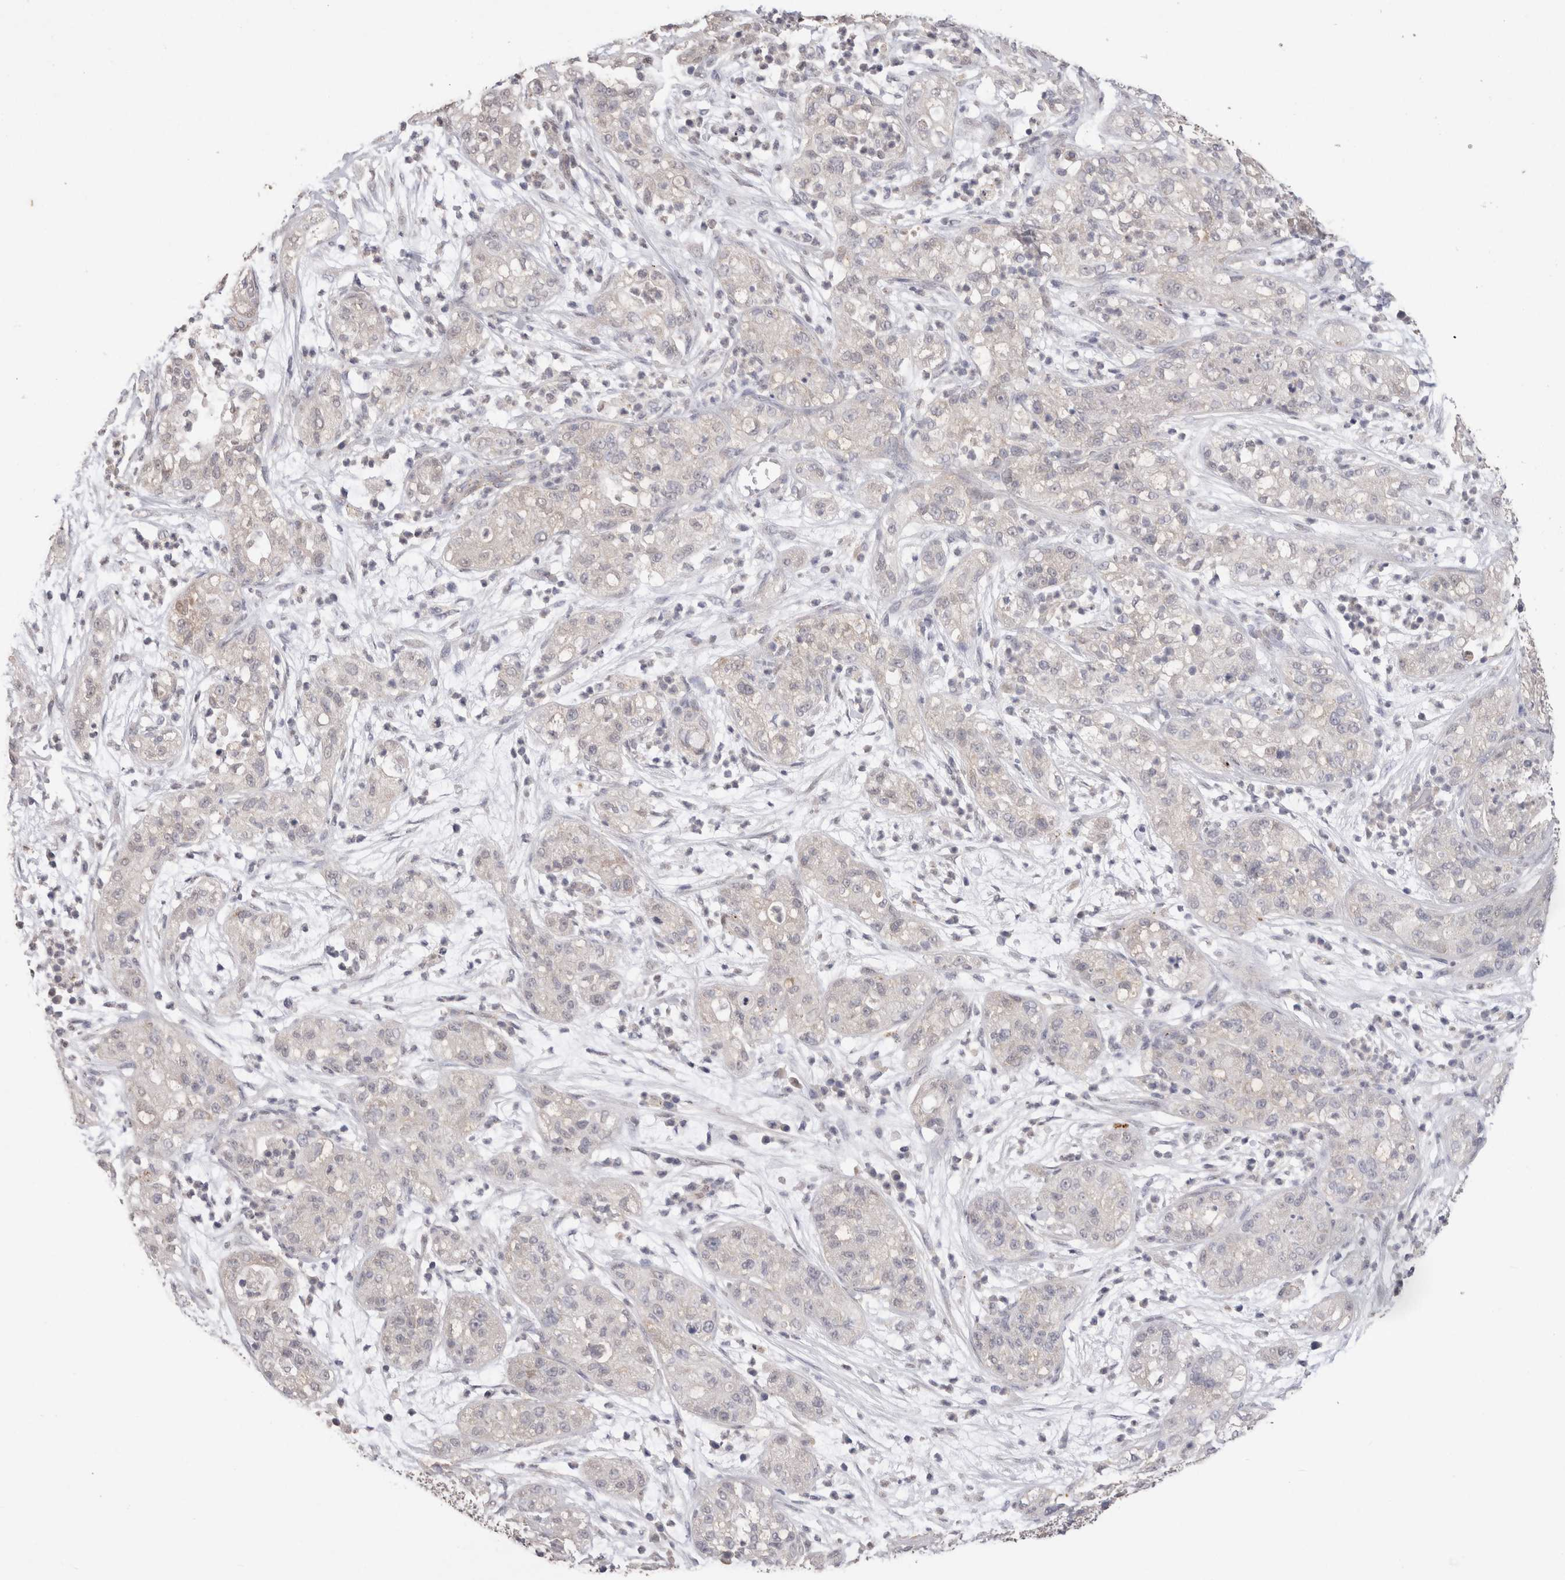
{"staining": {"intensity": "negative", "quantity": "none", "location": "none"}, "tissue": "pancreatic cancer", "cell_type": "Tumor cells", "image_type": "cancer", "snomed": [{"axis": "morphology", "description": "Adenocarcinoma, NOS"}, {"axis": "topography", "description": "Pancreas"}], "caption": "Immunohistochemistry image of neoplastic tissue: adenocarcinoma (pancreatic) stained with DAB exhibits no significant protein positivity in tumor cells.", "gene": "CDH6", "patient": {"sex": "female", "age": 78}}